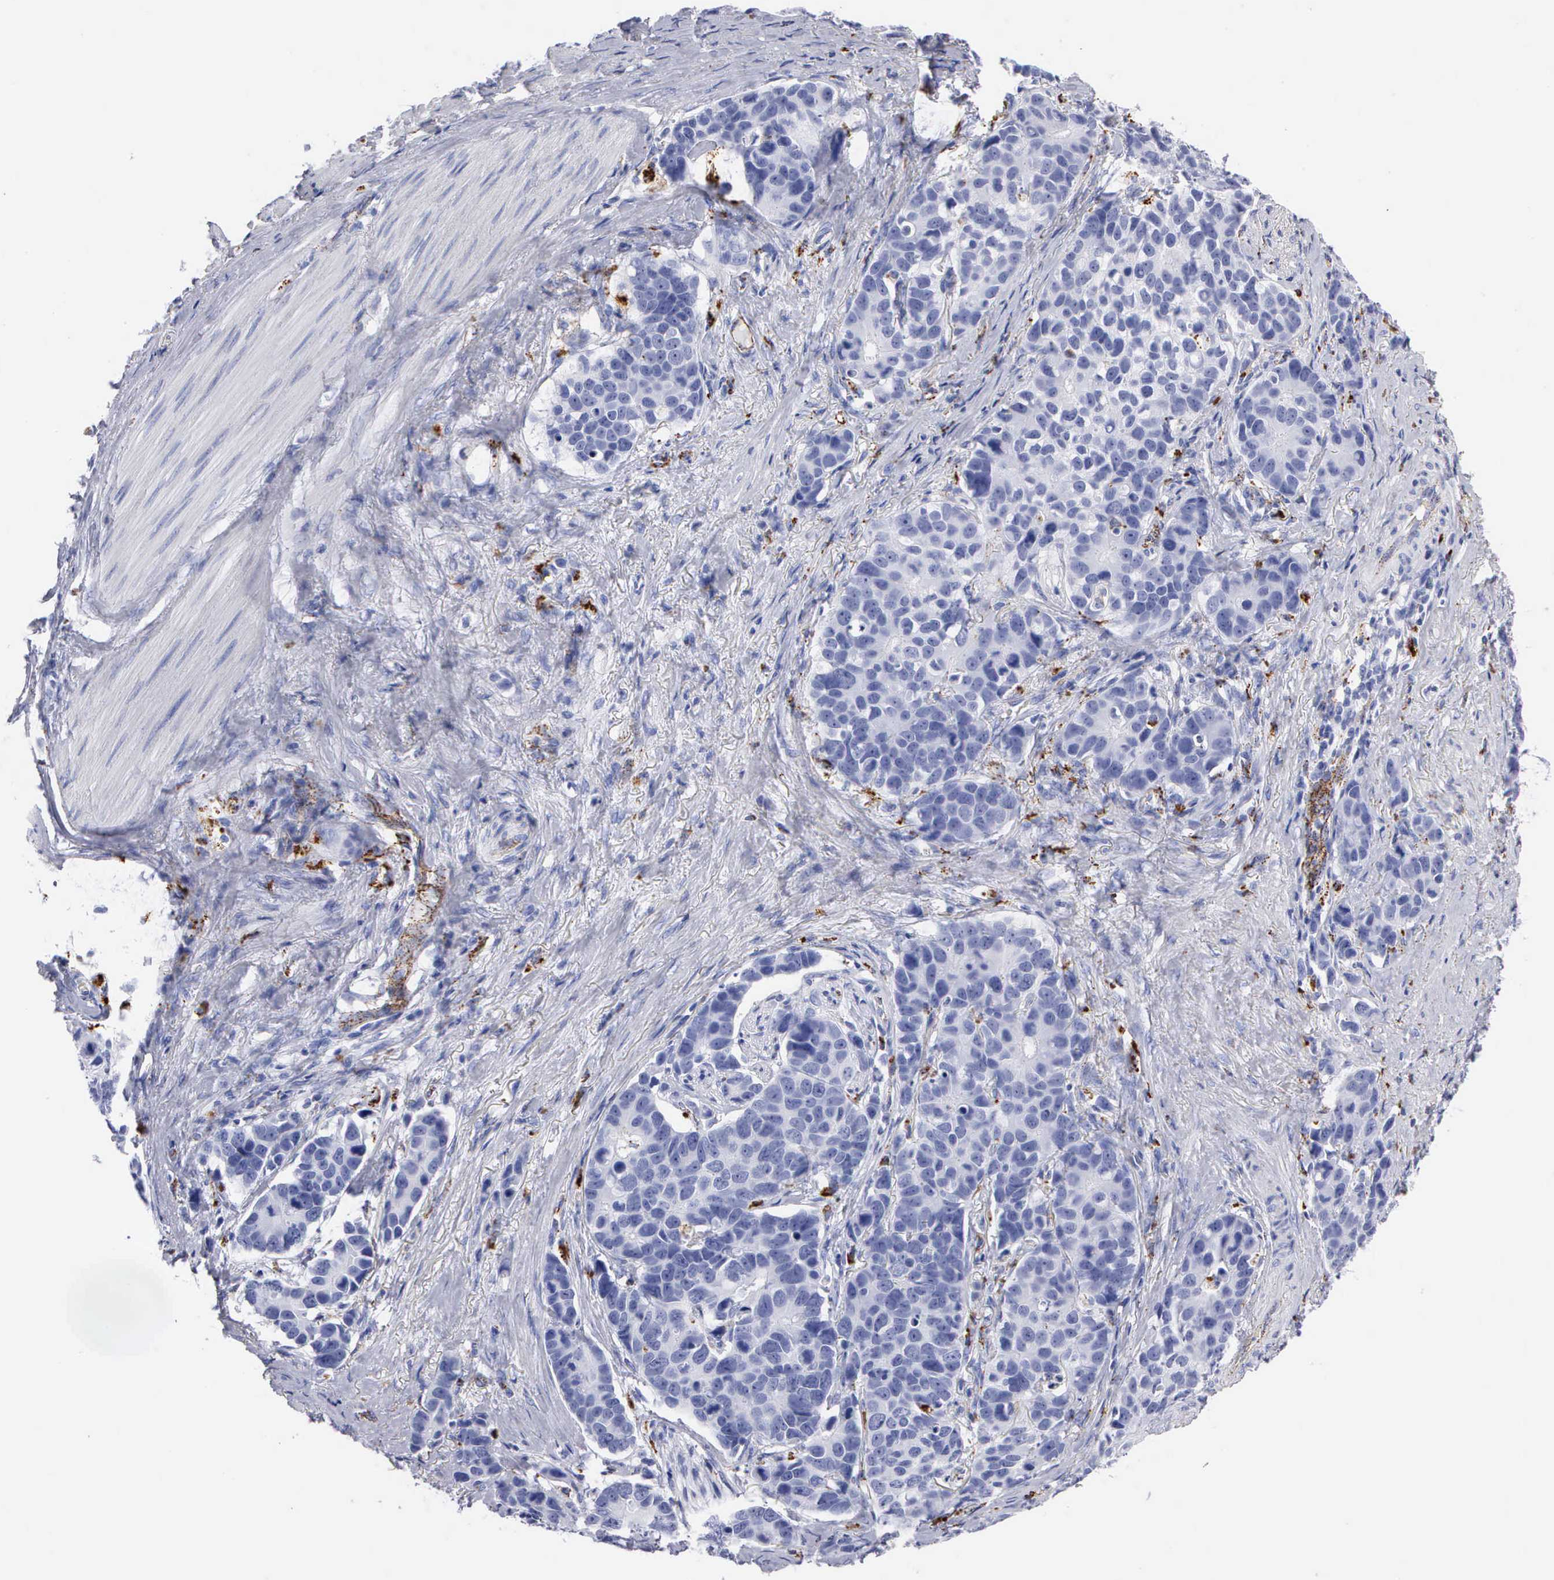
{"staining": {"intensity": "negative", "quantity": "none", "location": "none"}, "tissue": "stomach cancer", "cell_type": "Tumor cells", "image_type": "cancer", "snomed": [{"axis": "morphology", "description": "Adenocarcinoma, NOS"}, {"axis": "topography", "description": "Stomach, upper"}], "caption": "IHC histopathology image of neoplastic tissue: adenocarcinoma (stomach) stained with DAB (3,3'-diaminobenzidine) demonstrates no significant protein positivity in tumor cells. (DAB (3,3'-diaminobenzidine) immunohistochemistry visualized using brightfield microscopy, high magnification).", "gene": "CTSL", "patient": {"sex": "male", "age": 71}}